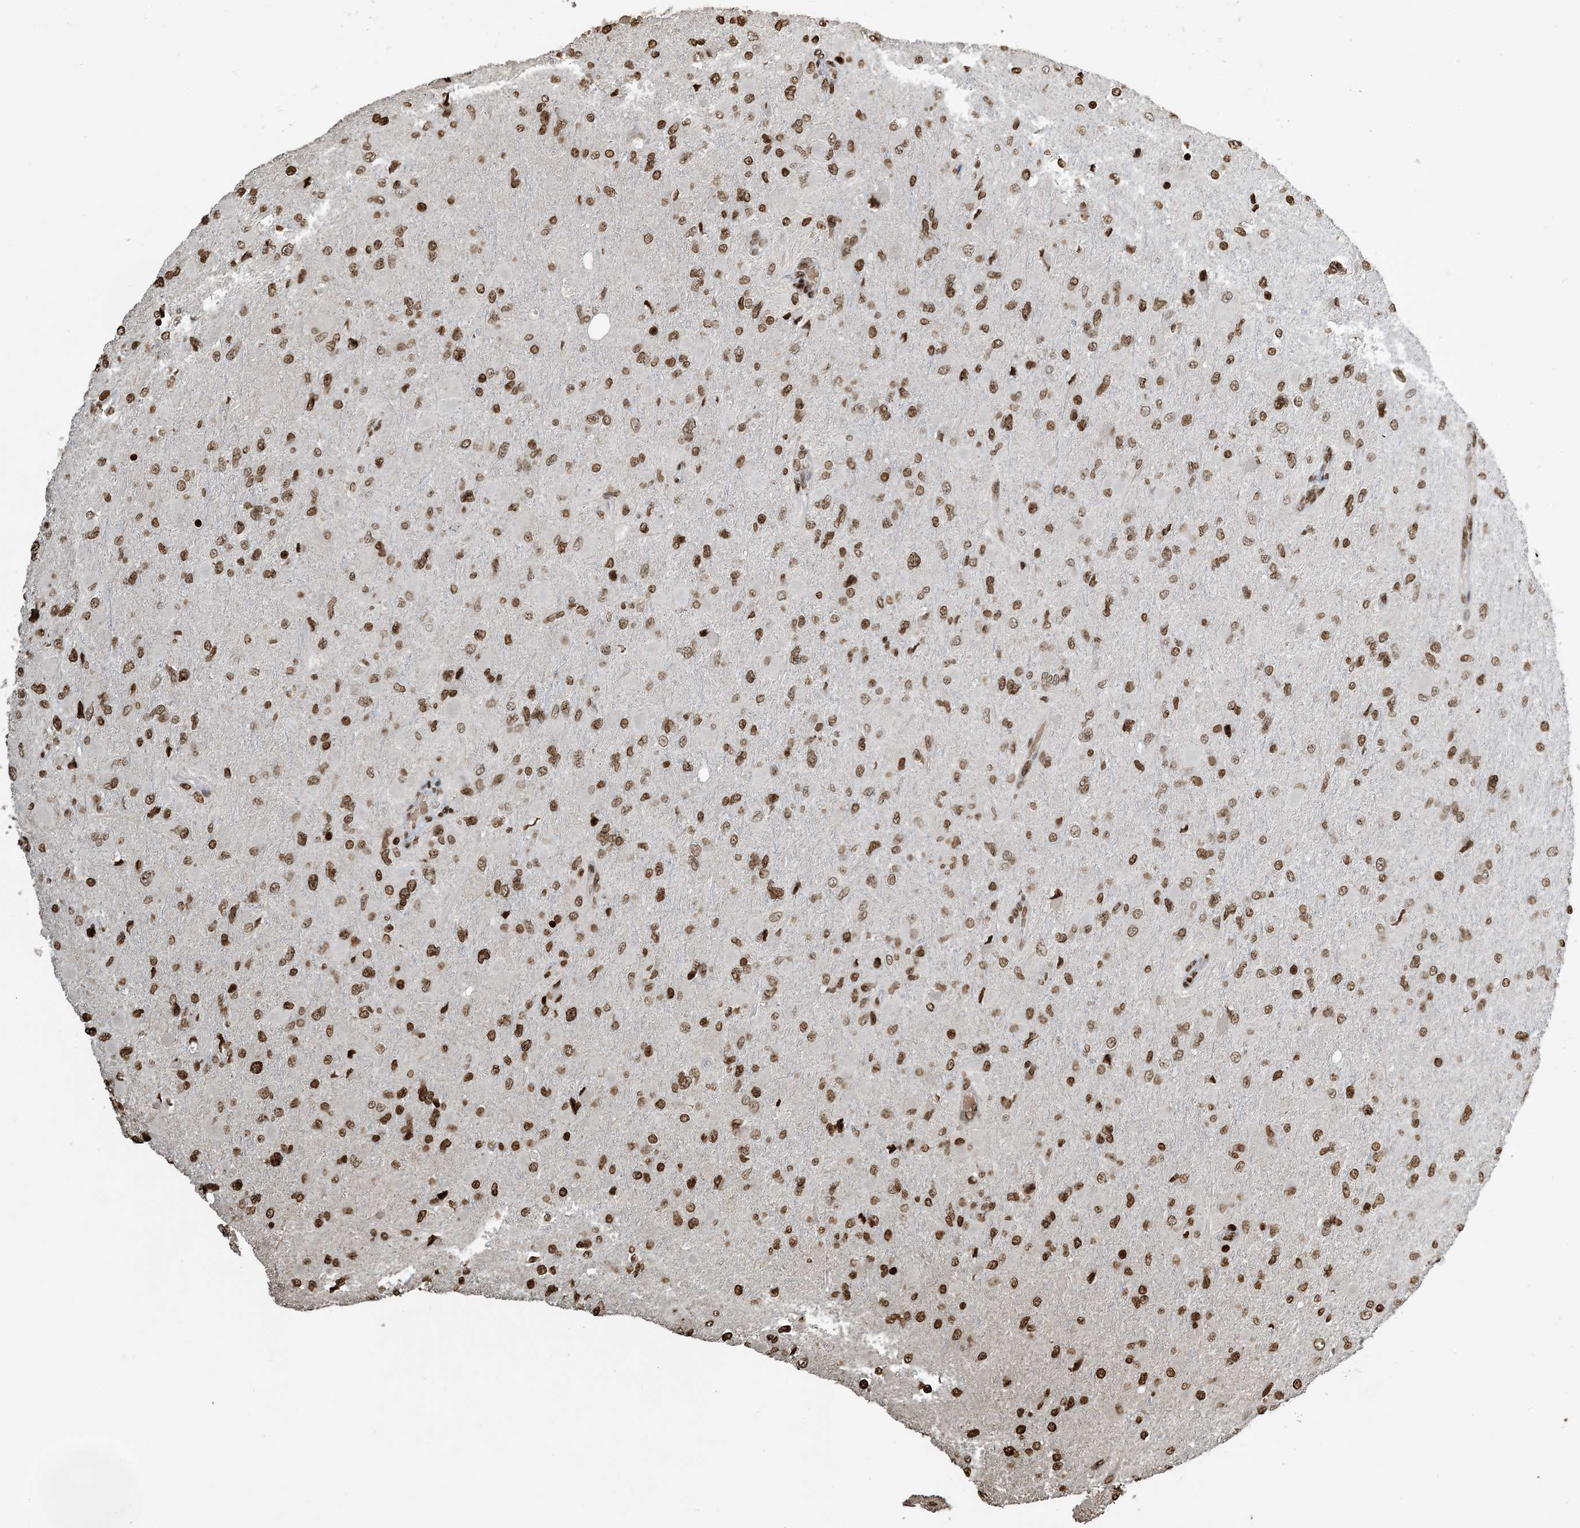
{"staining": {"intensity": "moderate", "quantity": ">75%", "location": "nuclear"}, "tissue": "glioma", "cell_type": "Tumor cells", "image_type": "cancer", "snomed": [{"axis": "morphology", "description": "Glioma, malignant, High grade"}, {"axis": "topography", "description": "Cerebral cortex"}], "caption": "Glioma was stained to show a protein in brown. There is medium levels of moderate nuclear positivity in about >75% of tumor cells. (Brightfield microscopy of DAB IHC at high magnification).", "gene": "H3-3B", "patient": {"sex": "female", "age": 36}}